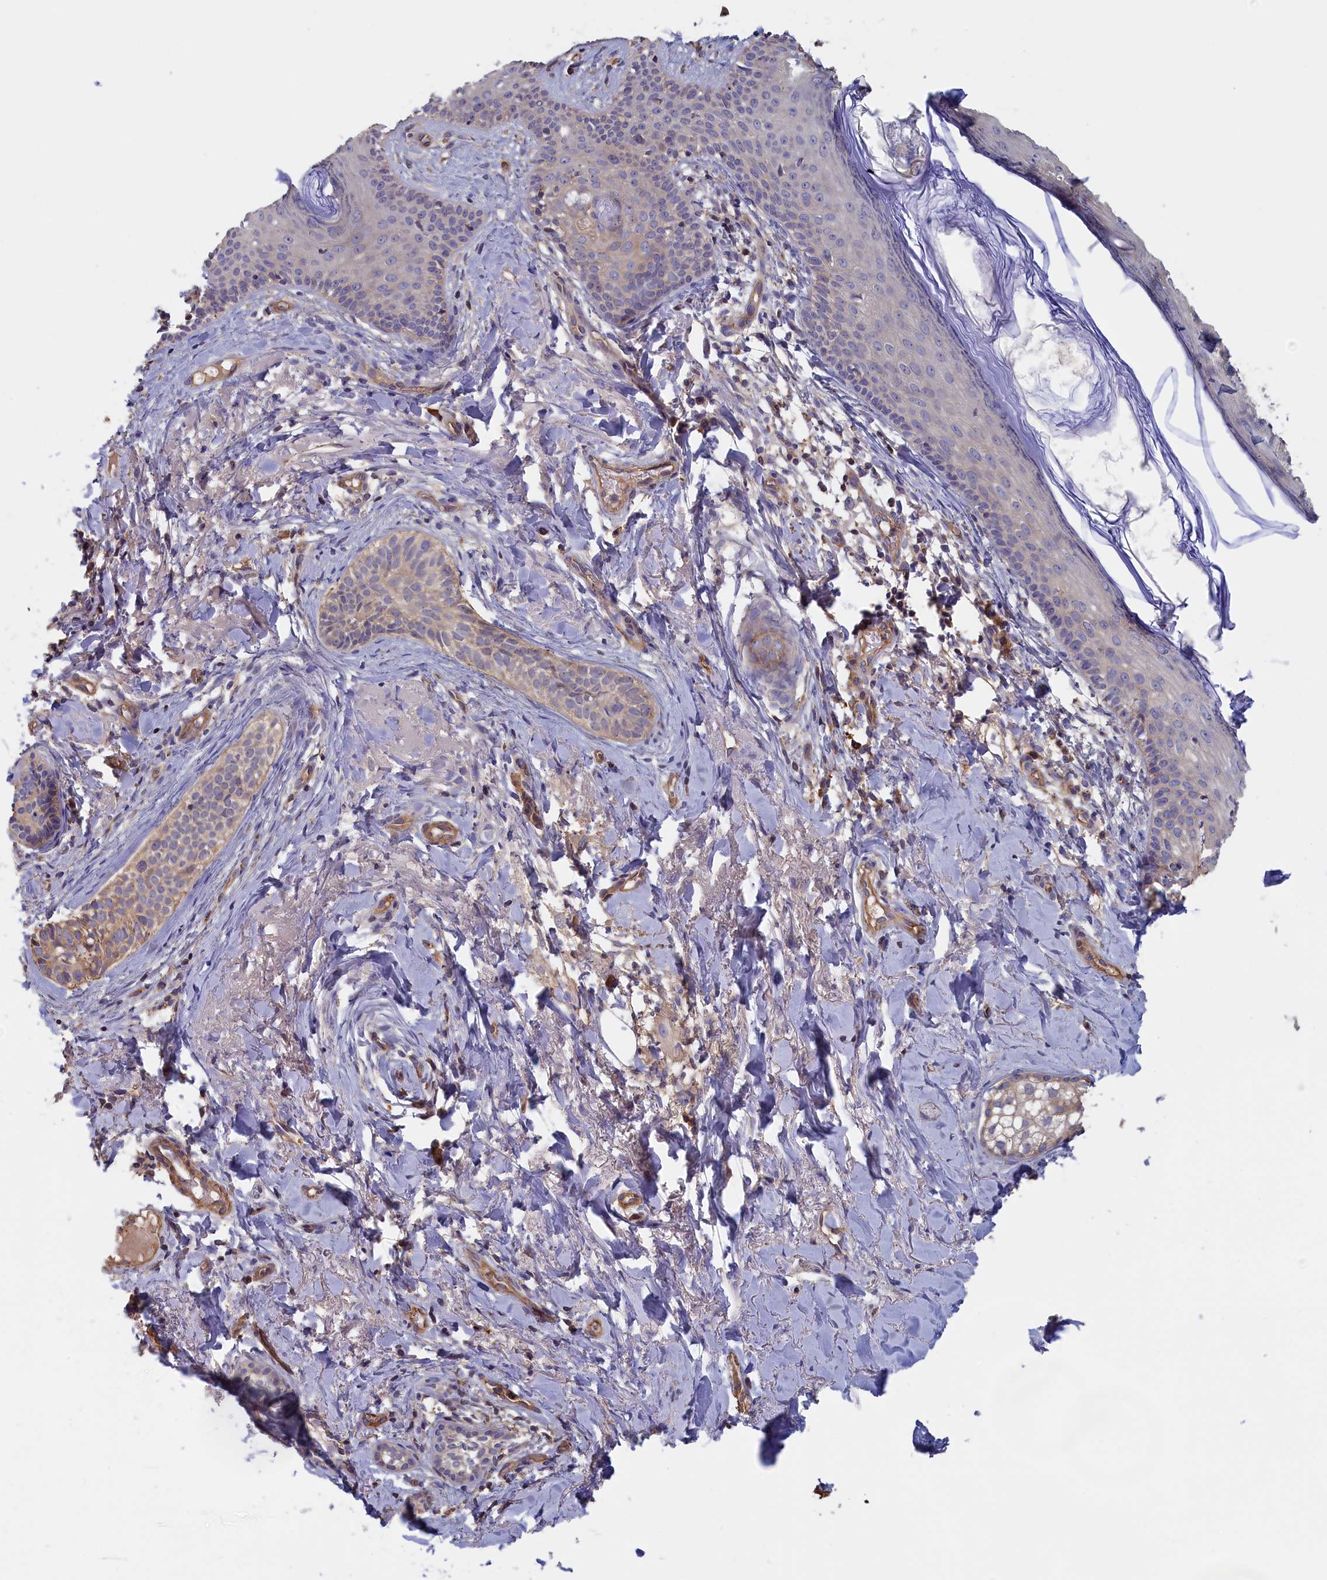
{"staining": {"intensity": "moderate", "quantity": "<25%", "location": "cytoplasmic/membranous"}, "tissue": "skin cancer", "cell_type": "Tumor cells", "image_type": "cancer", "snomed": [{"axis": "morphology", "description": "Basal cell carcinoma"}, {"axis": "topography", "description": "Skin"}], "caption": "Human basal cell carcinoma (skin) stained with a brown dye reveals moderate cytoplasmic/membranous positive positivity in about <25% of tumor cells.", "gene": "ANKRD2", "patient": {"sex": "female", "age": 76}}